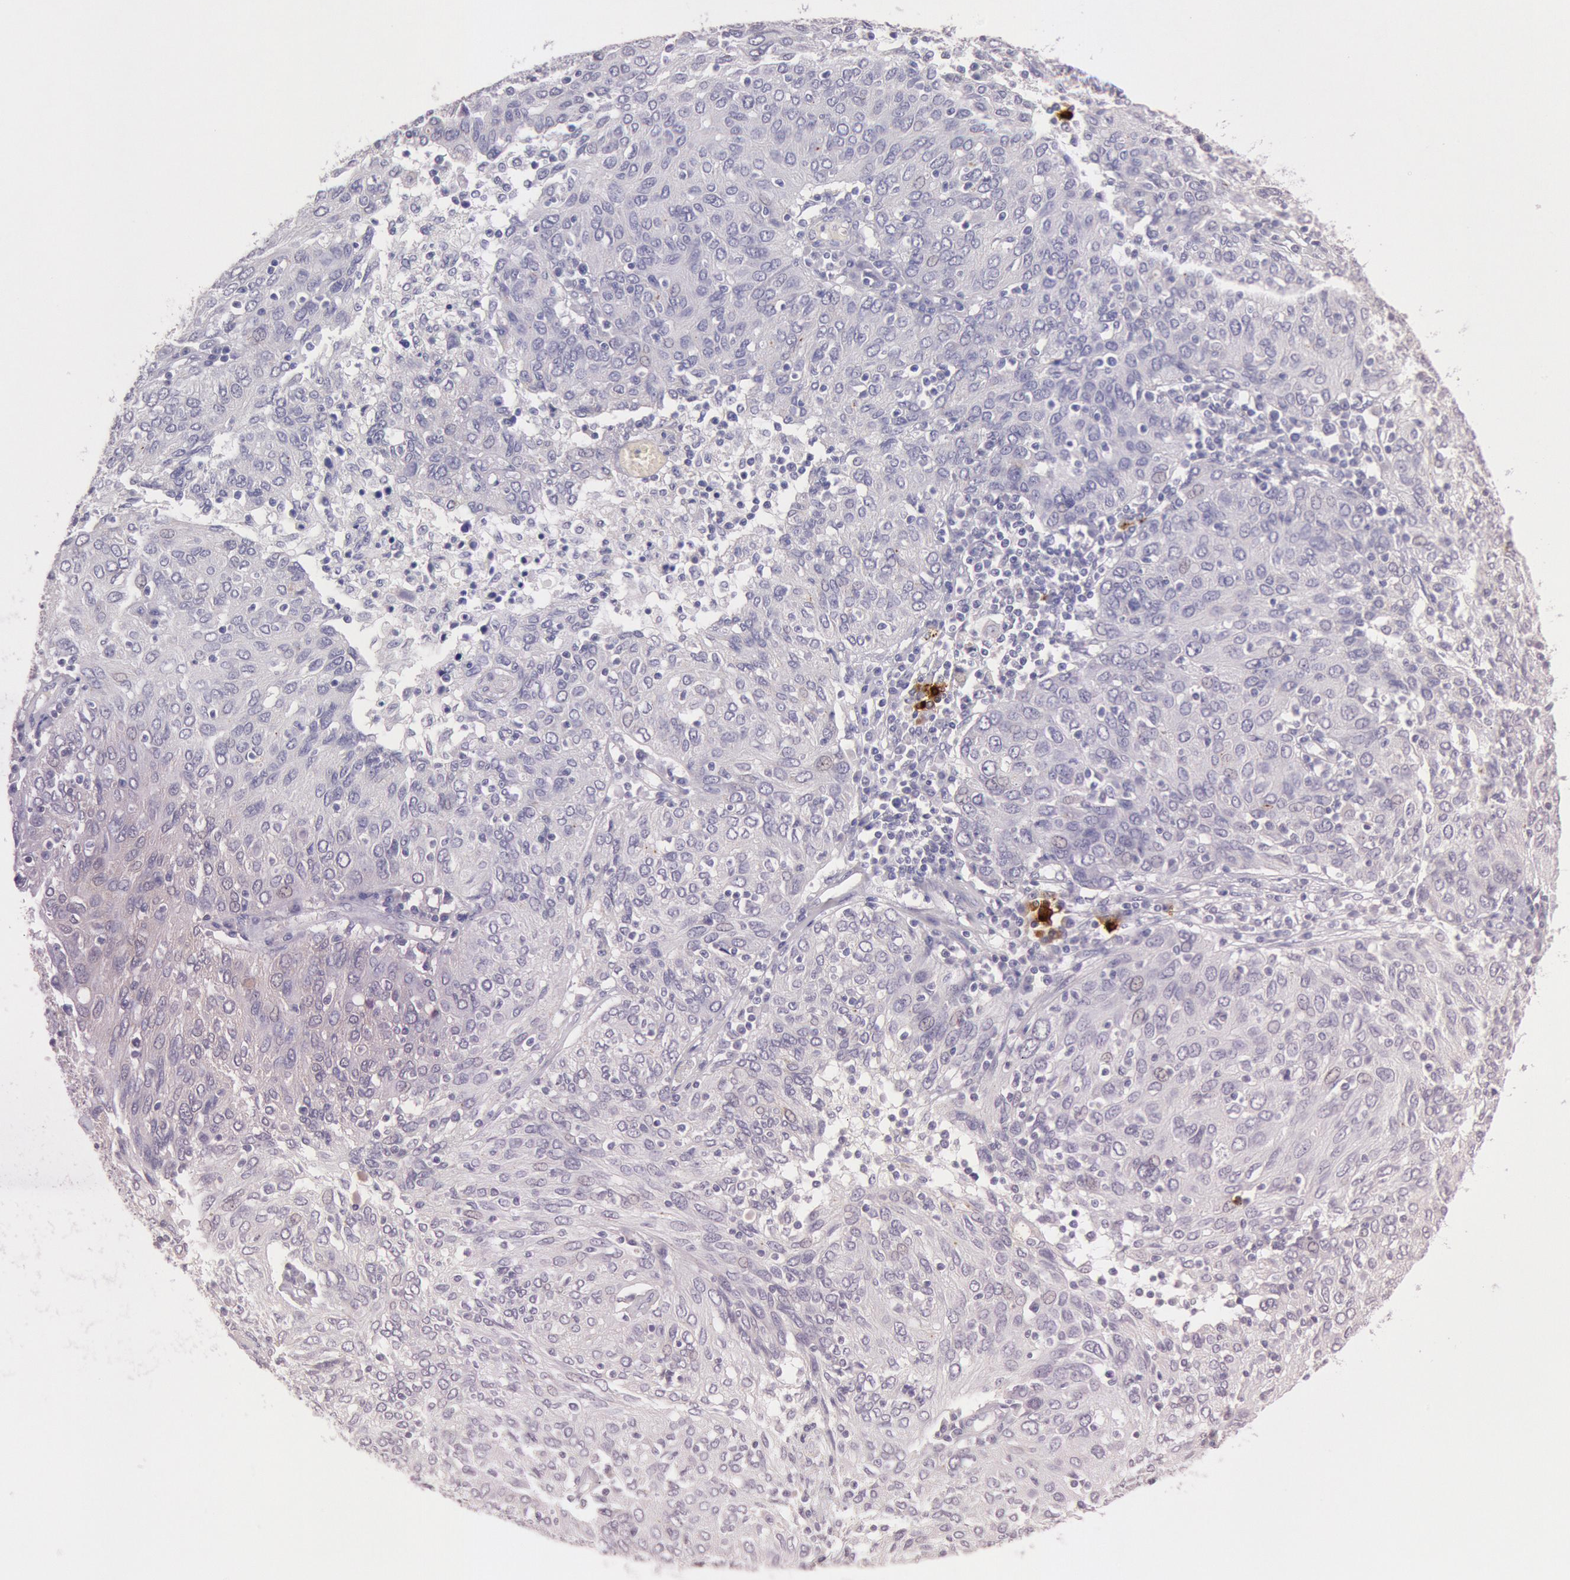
{"staining": {"intensity": "negative", "quantity": "none", "location": "none"}, "tissue": "ovarian cancer", "cell_type": "Tumor cells", "image_type": "cancer", "snomed": [{"axis": "morphology", "description": "Carcinoma, endometroid"}, {"axis": "topography", "description": "Ovary"}], "caption": "Tumor cells are negative for protein expression in human ovarian endometroid carcinoma. The staining was performed using DAB (3,3'-diaminobenzidine) to visualize the protein expression in brown, while the nuclei were stained in blue with hematoxylin (Magnification: 20x).", "gene": "KDM6A", "patient": {"sex": "female", "age": 50}}